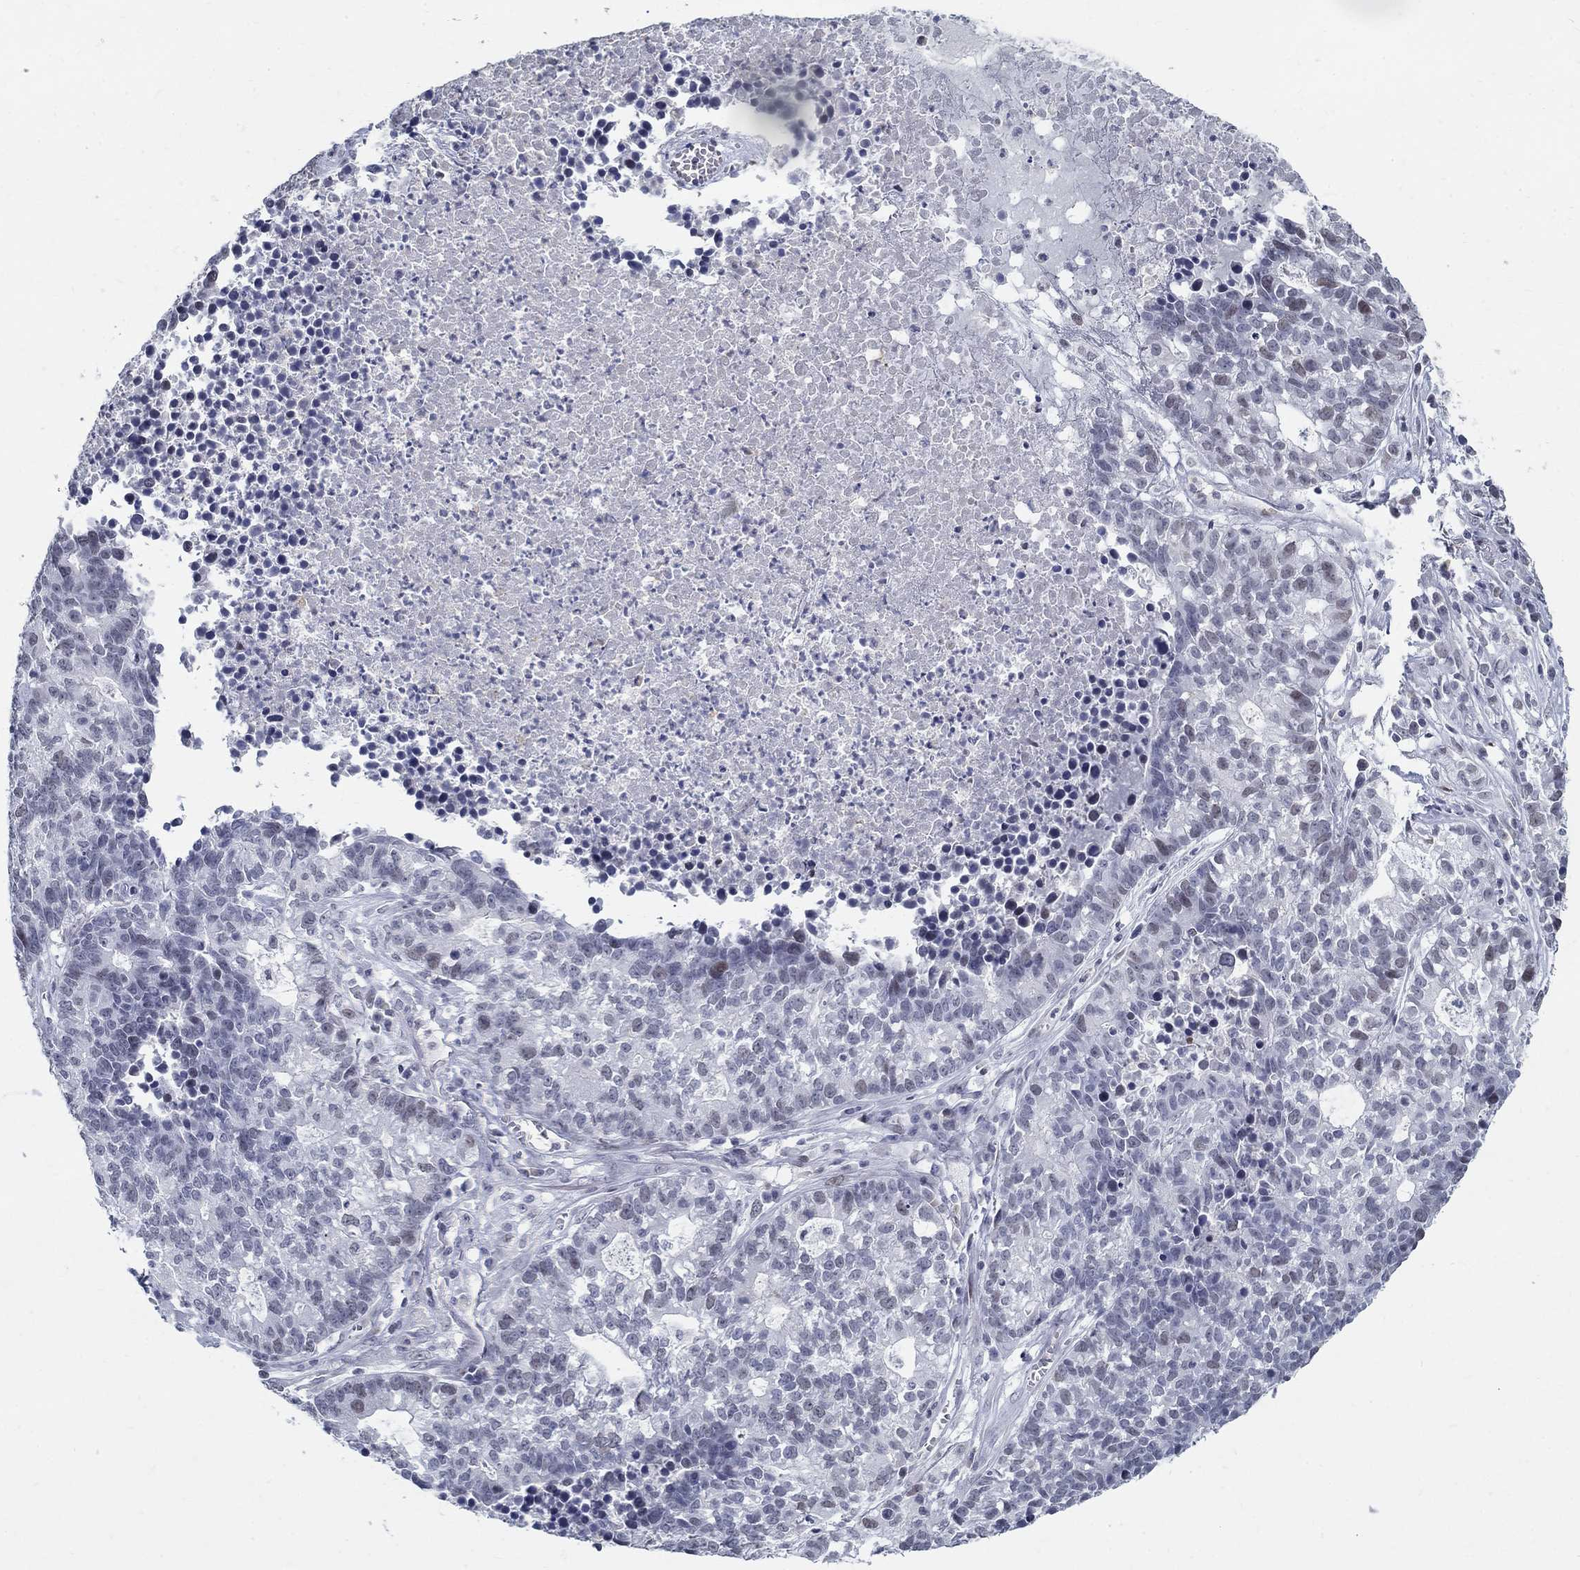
{"staining": {"intensity": "weak", "quantity": "<25%", "location": "nuclear"}, "tissue": "lung cancer", "cell_type": "Tumor cells", "image_type": "cancer", "snomed": [{"axis": "morphology", "description": "Adenocarcinoma, NOS"}, {"axis": "topography", "description": "Lung"}], "caption": "Immunohistochemistry (IHC) photomicrograph of neoplastic tissue: human lung adenocarcinoma stained with DAB (3,3'-diaminobenzidine) demonstrates no significant protein positivity in tumor cells.", "gene": "BHLHE22", "patient": {"sex": "male", "age": 57}}